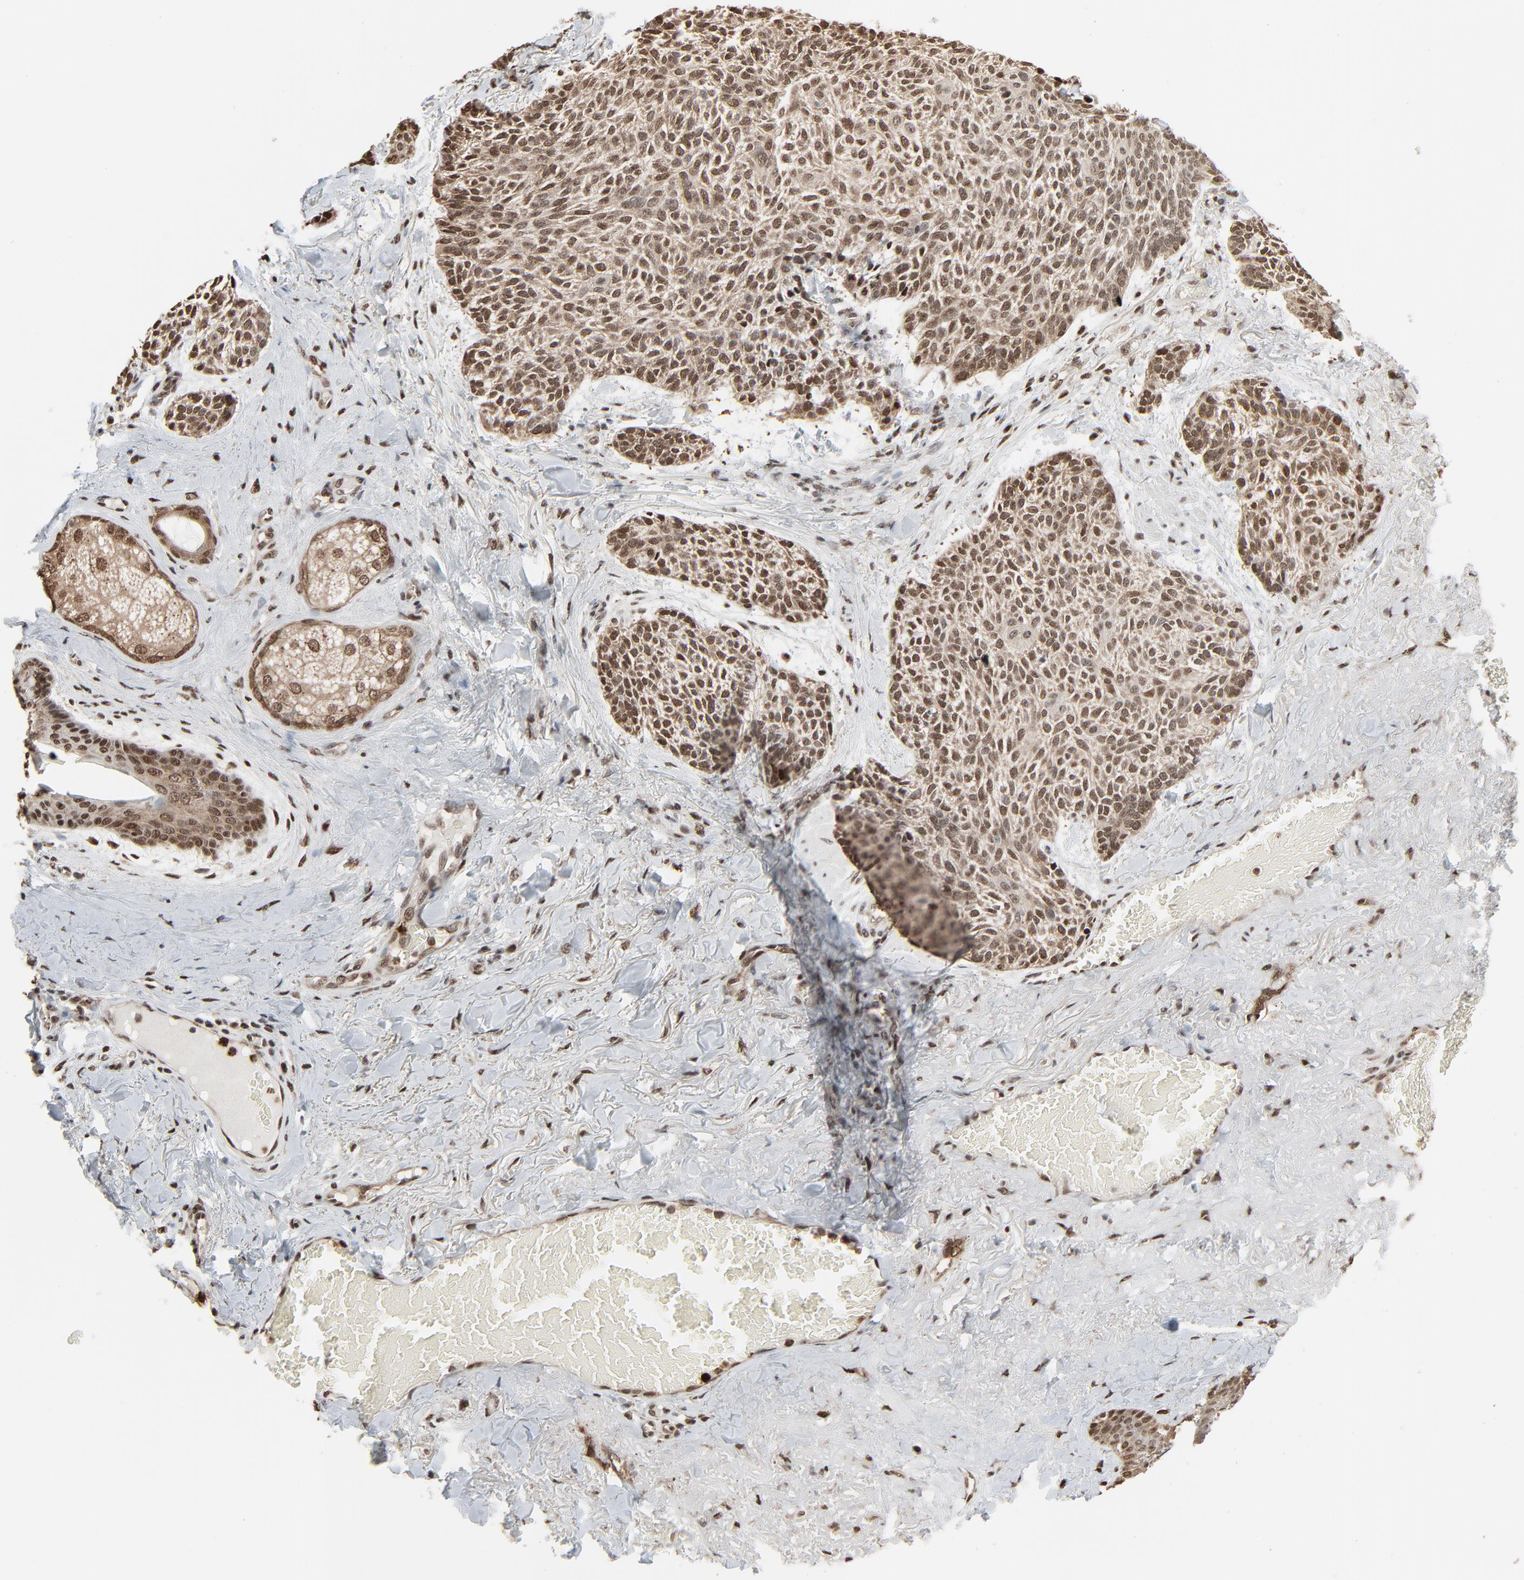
{"staining": {"intensity": "moderate", "quantity": ">75%", "location": "cytoplasmic/membranous,nuclear"}, "tissue": "skin cancer", "cell_type": "Tumor cells", "image_type": "cancer", "snomed": [{"axis": "morphology", "description": "Normal tissue, NOS"}, {"axis": "morphology", "description": "Basal cell carcinoma"}, {"axis": "topography", "description": "Skin"}], "caption": "Immunohistochemical staining of basal cell carcinoma (skin) reveals medium levels of moderate cytoplasmic/membranous and nuclear staining in about >75% of tumor cells.", "gene": "MEIS2", "patient": {"sex": "female", "age": 70}}